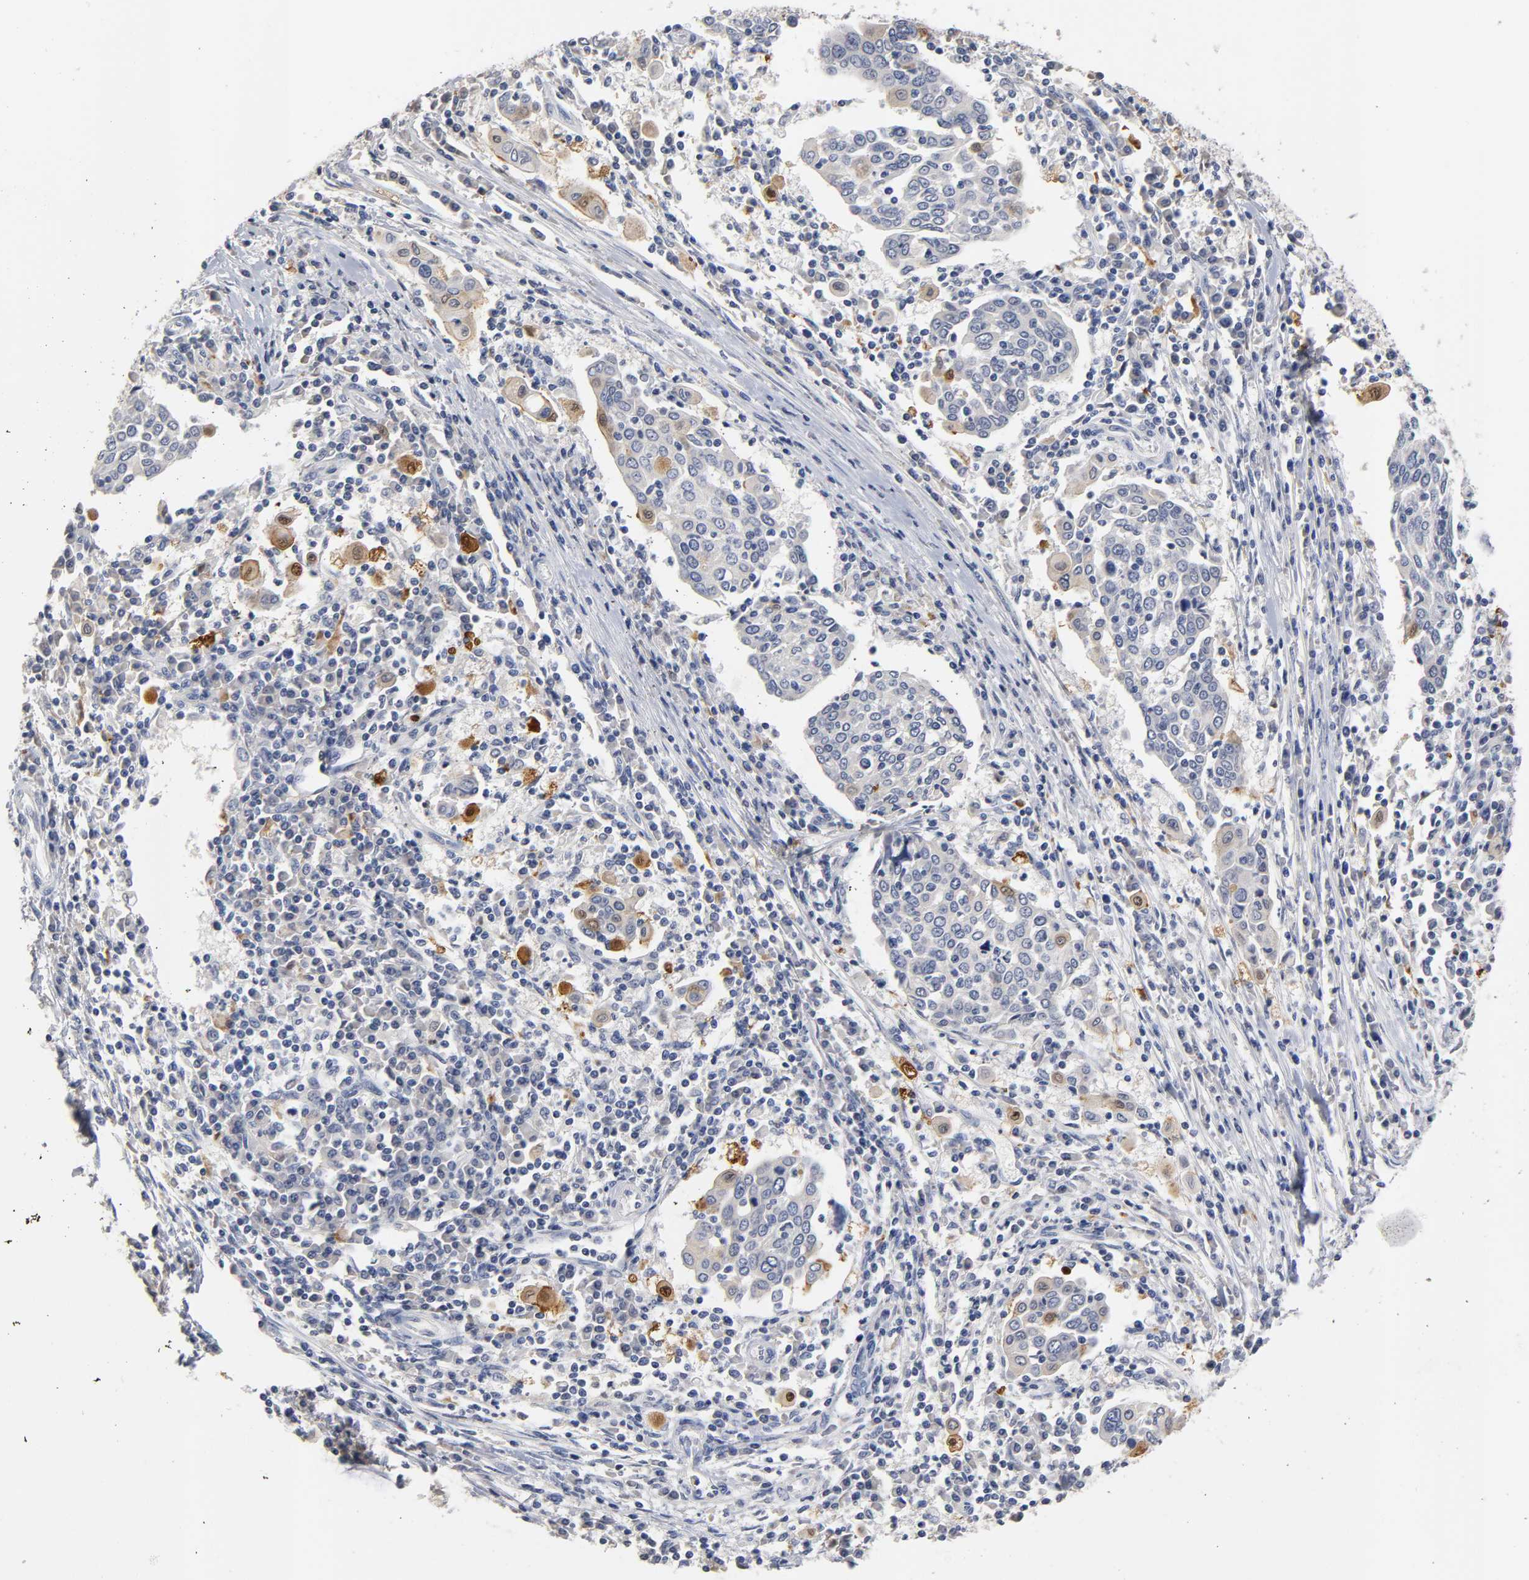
{"staining": {"intensity": "moderate", "quantity": "<25%", "location": "cytoplasmic/membranous"}, "tissue": "cervical cancer", "cell_type": "Tumor cells", "image_type": "cancer", "snomed": [{"axis": "morphology", "description": "Squamous cell carcinoma, NOS"}, {"axis": "topography", "description": "Cervix"}], "caption": "DAB (3,3'-diaminobenzidine) immunohistochemical staining of human cervical cancer displays moderate cytoplasmic/membranous protein expression in about <25% of tumor cells.", "gene": "OVOL1", "patient": {"sex": "female", "age": 40}}